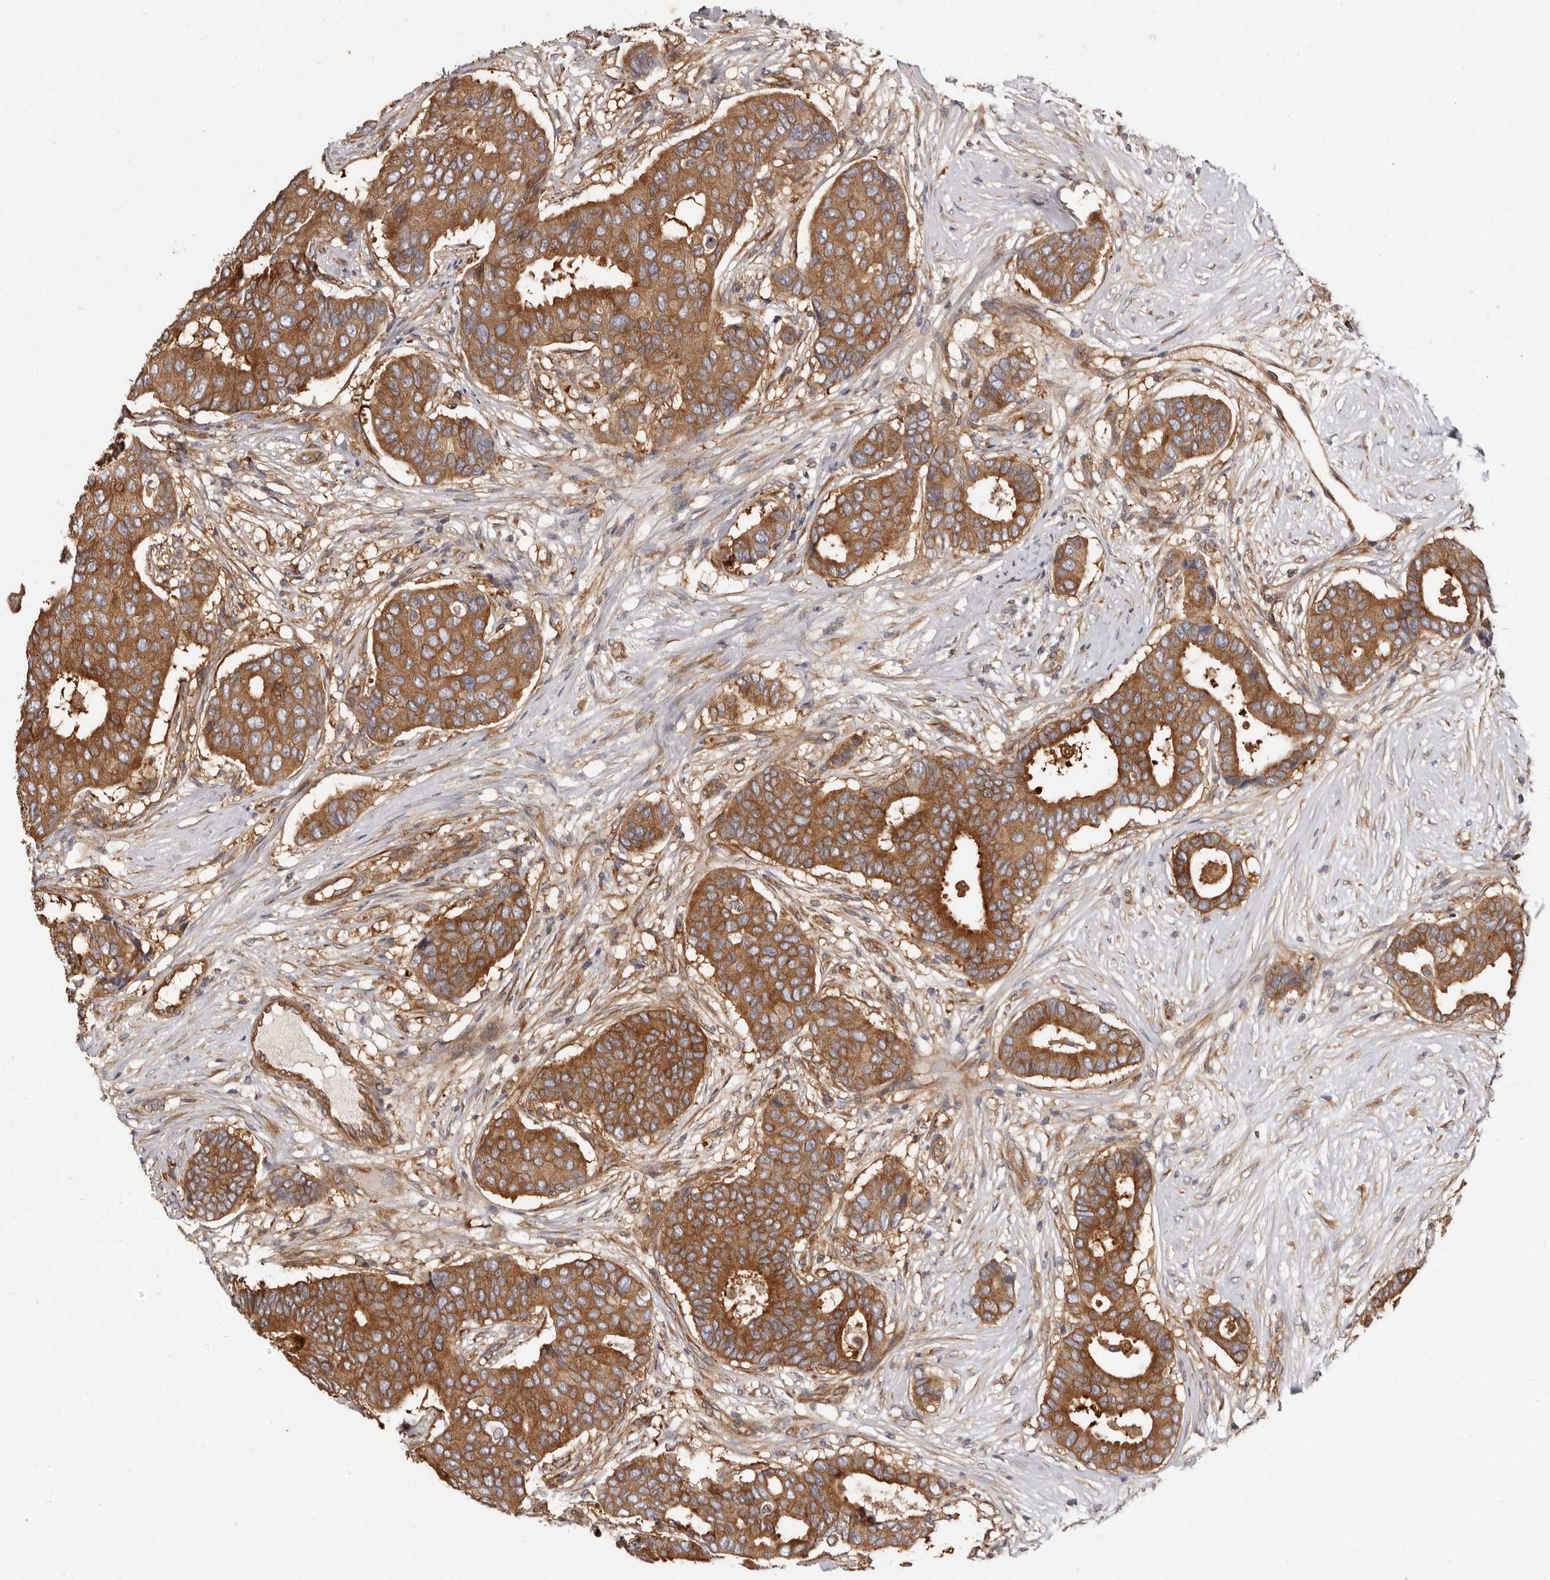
{"staining": {"intensity": "moderate", "quantity": ">75%", "location": "cytoplasmic/membranous"}, "tissue": "breast cancer", "cell_type": "Tumor cells", "image_type": "cancer", "snomed": [{"axis": "morphology", "description": "Duct carcinoma"}, {"axis": "topography", "description": "Breast"}], "caption": "Infiltrating ductal carcinoma (breast) was stained to show a protein in brown. There is medium levels of moderate cytoplasmic/membranous expression in approximately >75% of tumor cells.", "gene": "ADAMTS20", "patient": {"sex": "female", "age": 75}}